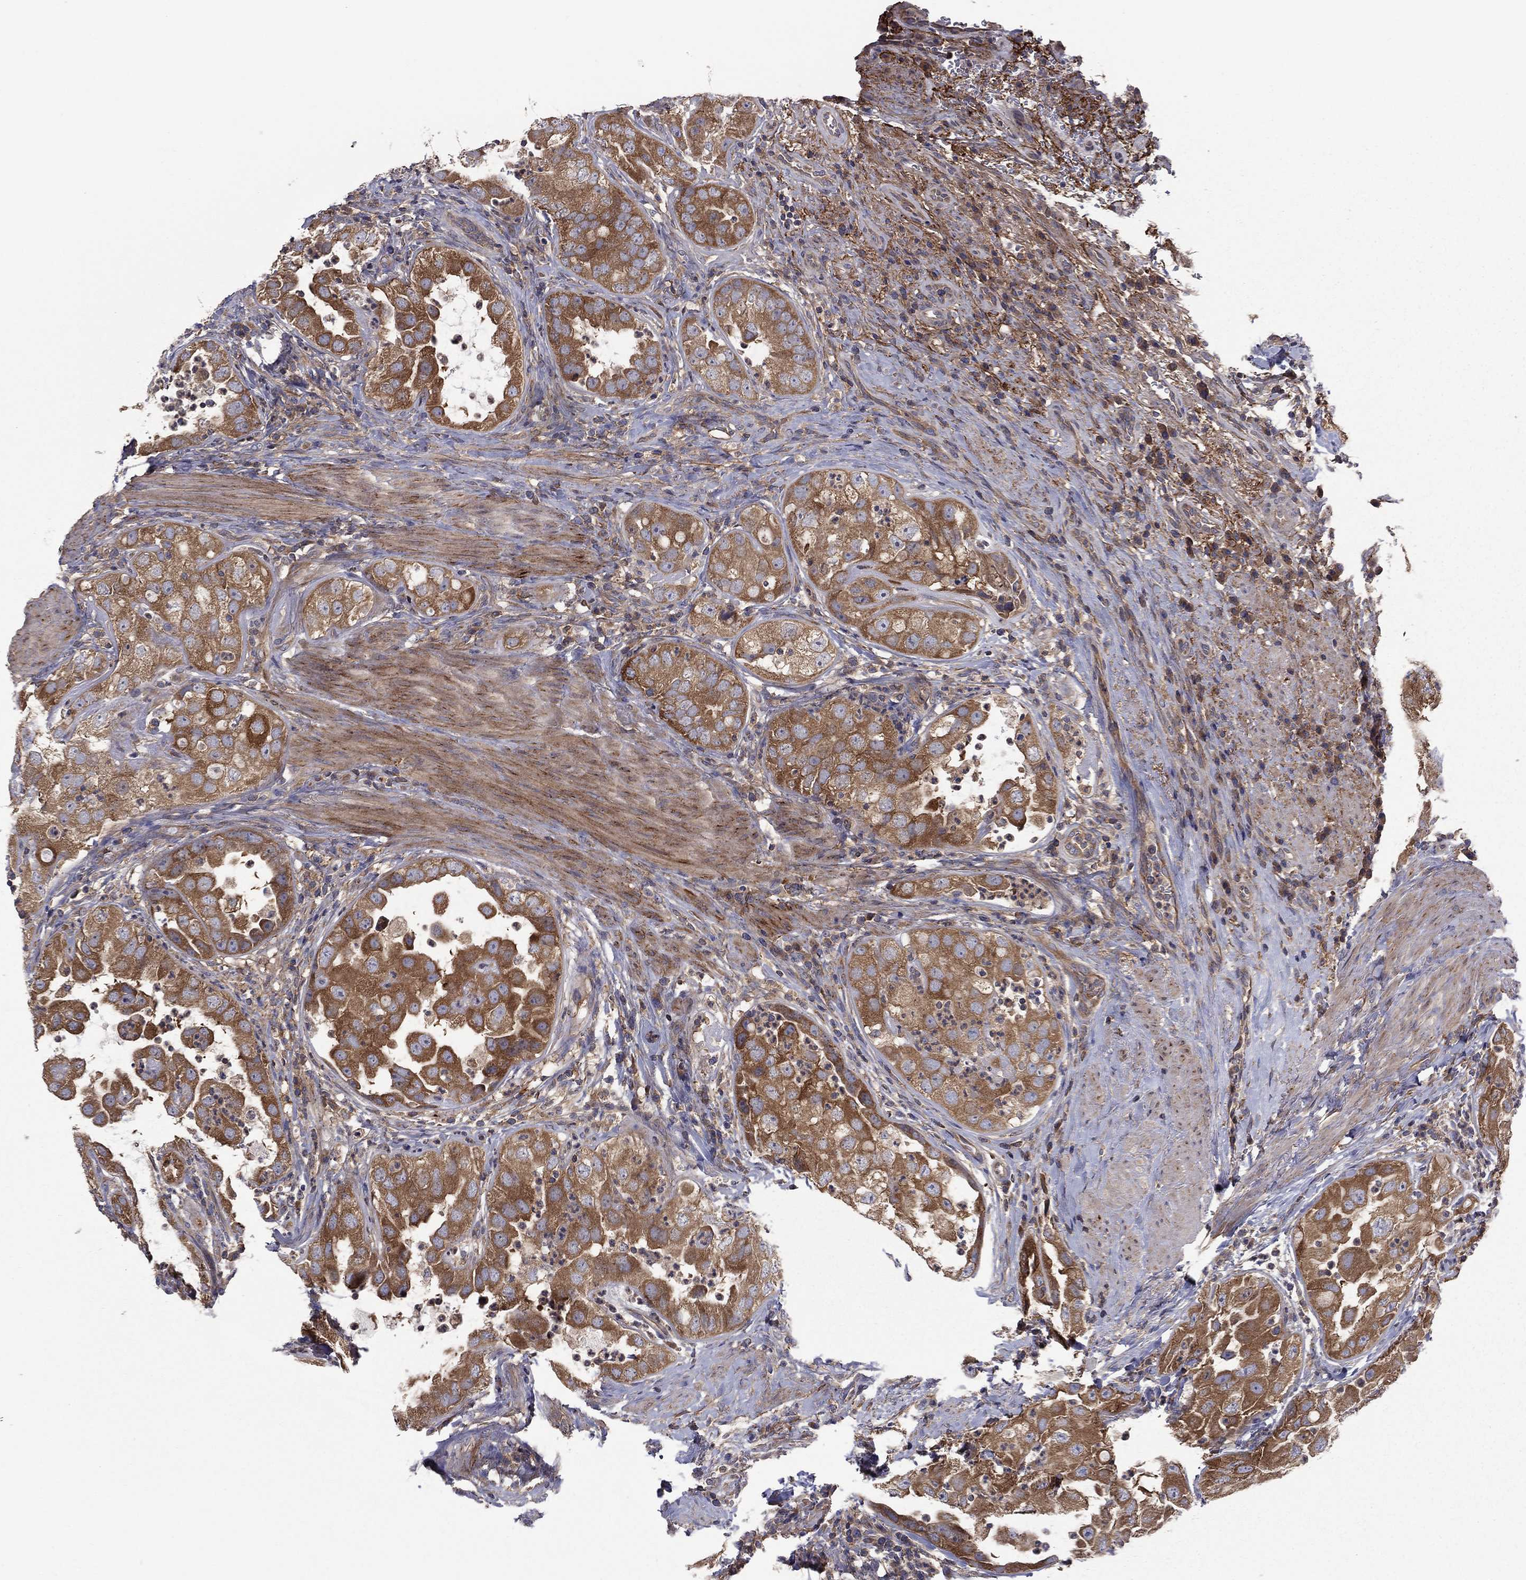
{"staining": {"intensity": "strong", "quantity": ">75%", "location": "cytoplasmic/membranous"}, "tissue": "urothelial cancer", "cell_type": "Tumor cells", "image_type": "cancer", "snomed": [{"axis": "morphology", "description": "Urothelial carcinoma, High grade"}, {"axis": "topography", "description": "Urinary bladder"}], "caption": "The histopathology image exhibits immunohistochemical staining of urothelial carcinoma (high-grade). There is strong cytoplasmic/membranous staining is present in approximately >75% of tumor cells.", "gene": "RNF123", "patient": {"sex": "female", "age": 41}}